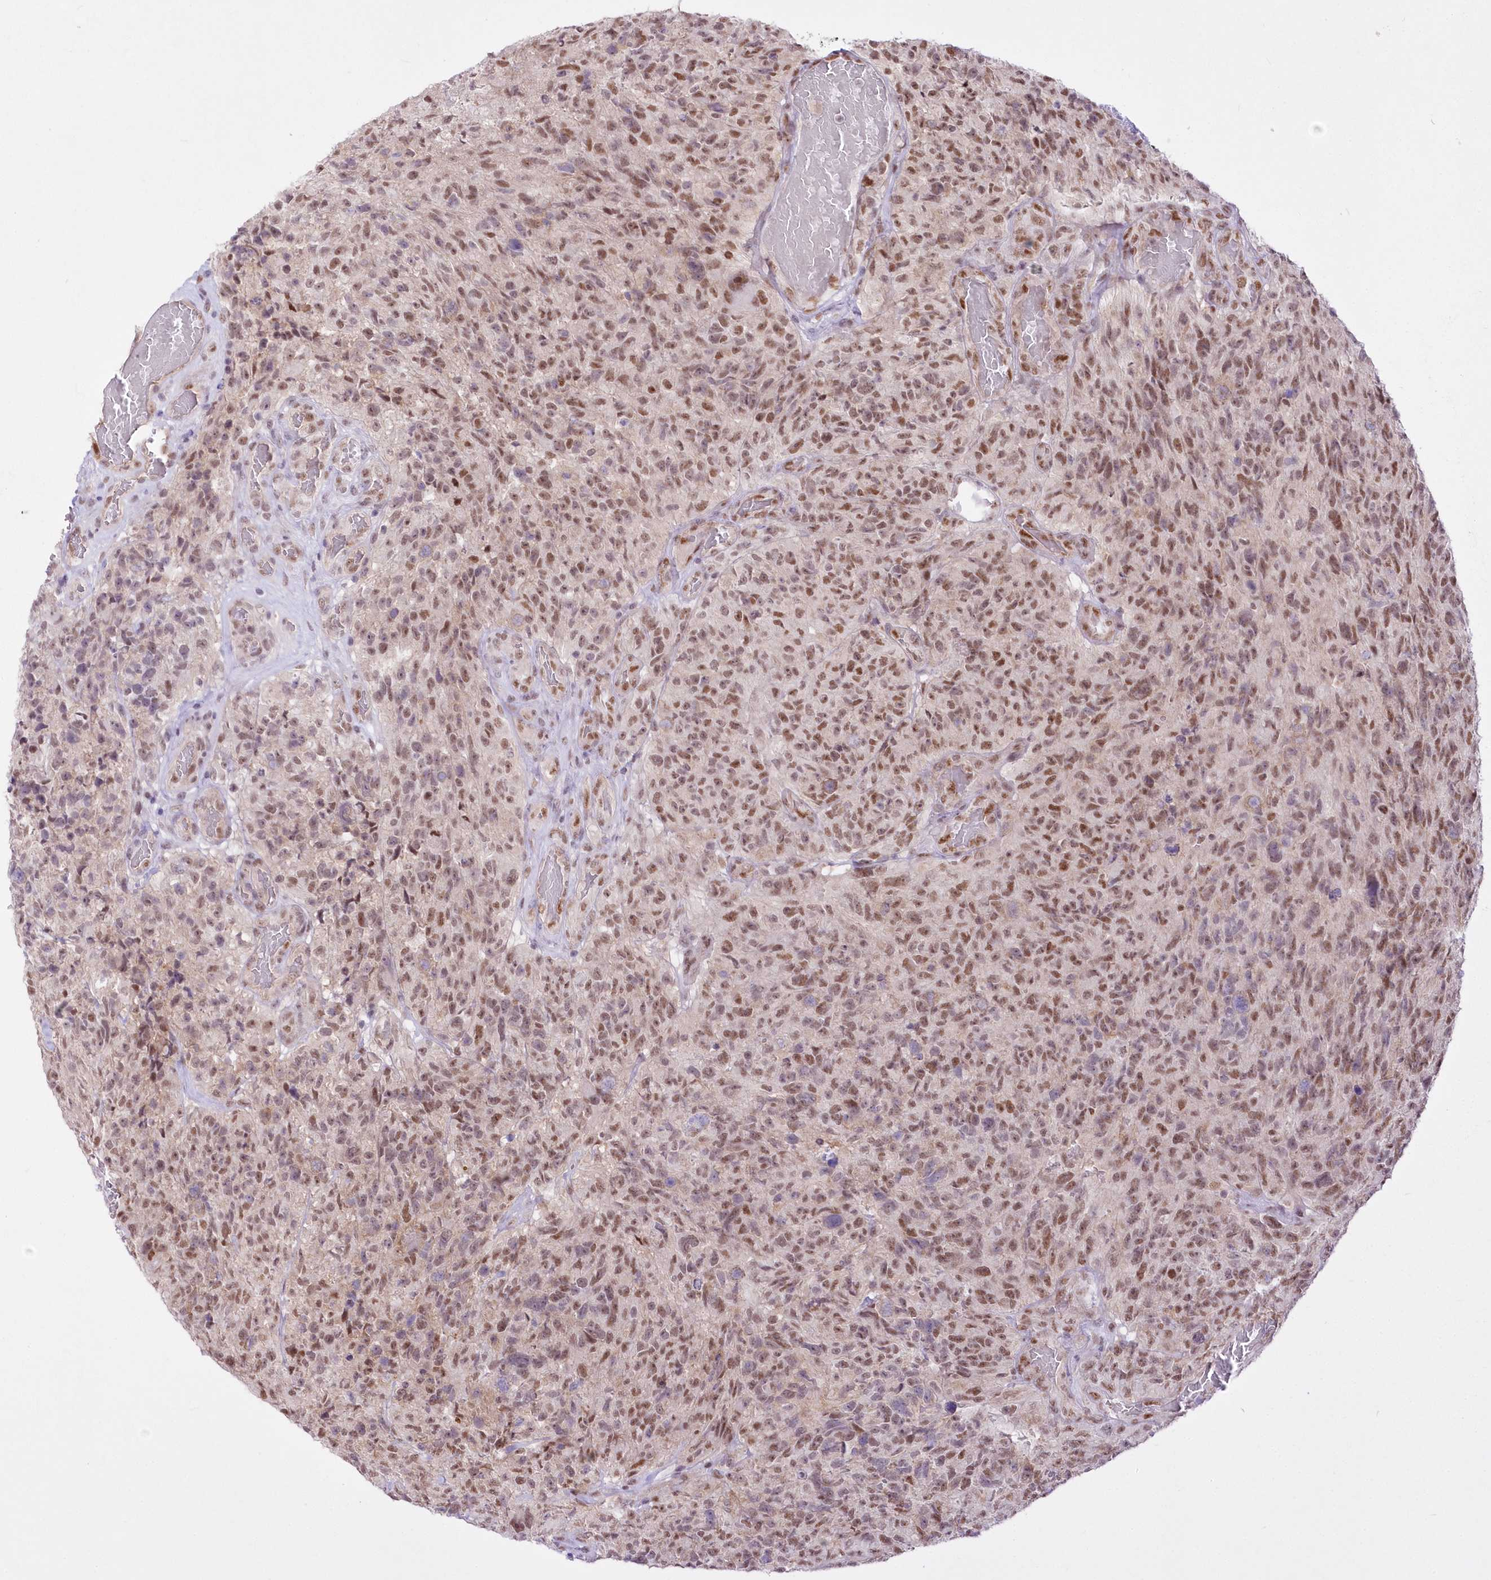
{"staining": {"intensity": "moderate", "quantity": ">75%", "location": "nuclear"}, "tissue": "glioma", "cell_type": "Tumor cells", "image_type": "cancer", "snomed": [{"axis": "morphology", "description": "Glioma, malignant, High grade"}, {"axis": "topography", "description": "Brain"}], "caption": "IHC image of neoplastic tissue: glioma stained using immunohistochemistry shows medium levels of moderate protein expression localized specifically in the nuclear of tumor cells, appearing as a nuclear brown color.", "gene": "NSUN2", "patient": {"sex": "male", "age": 69}}